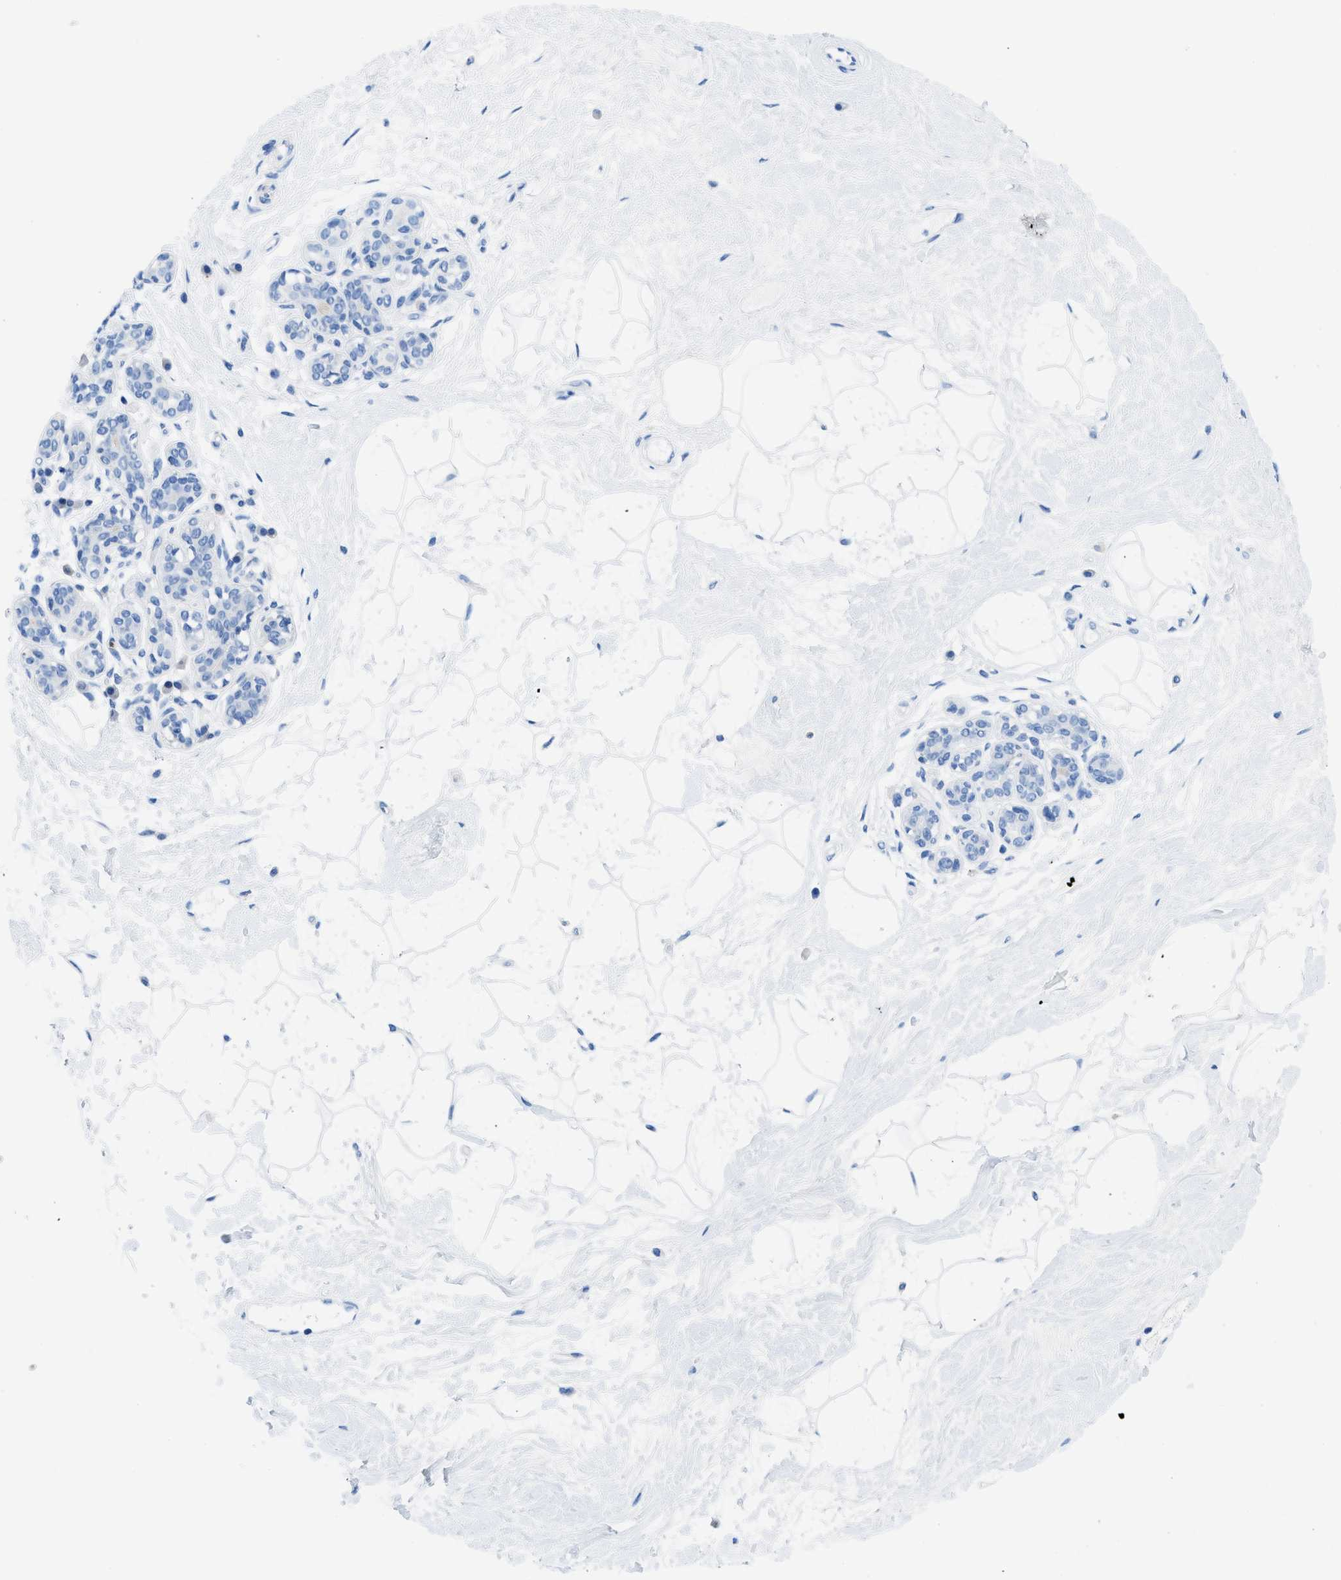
{"staining": {"intensity": "negative", "quantity": "none", "location": "none"}, "tissue": "breast", "cell_type": "Adipocytes", "image_type": "normal", "snomed": [{"axis": "morphology", "description": "Normal tissue, NOS"}, {"axis": "morphology", "description": "Lobular carcinoma"}, {"axis": "topography", "description": "Breast"}], "caption": "A high-resolution image shows immunohistochemistry staining of normal breast, which displays no significant positivity in adipocytes. Nuclei are stained in blue.", "gene": "NEB", "patient": {"sex": "female", "age": 59}}